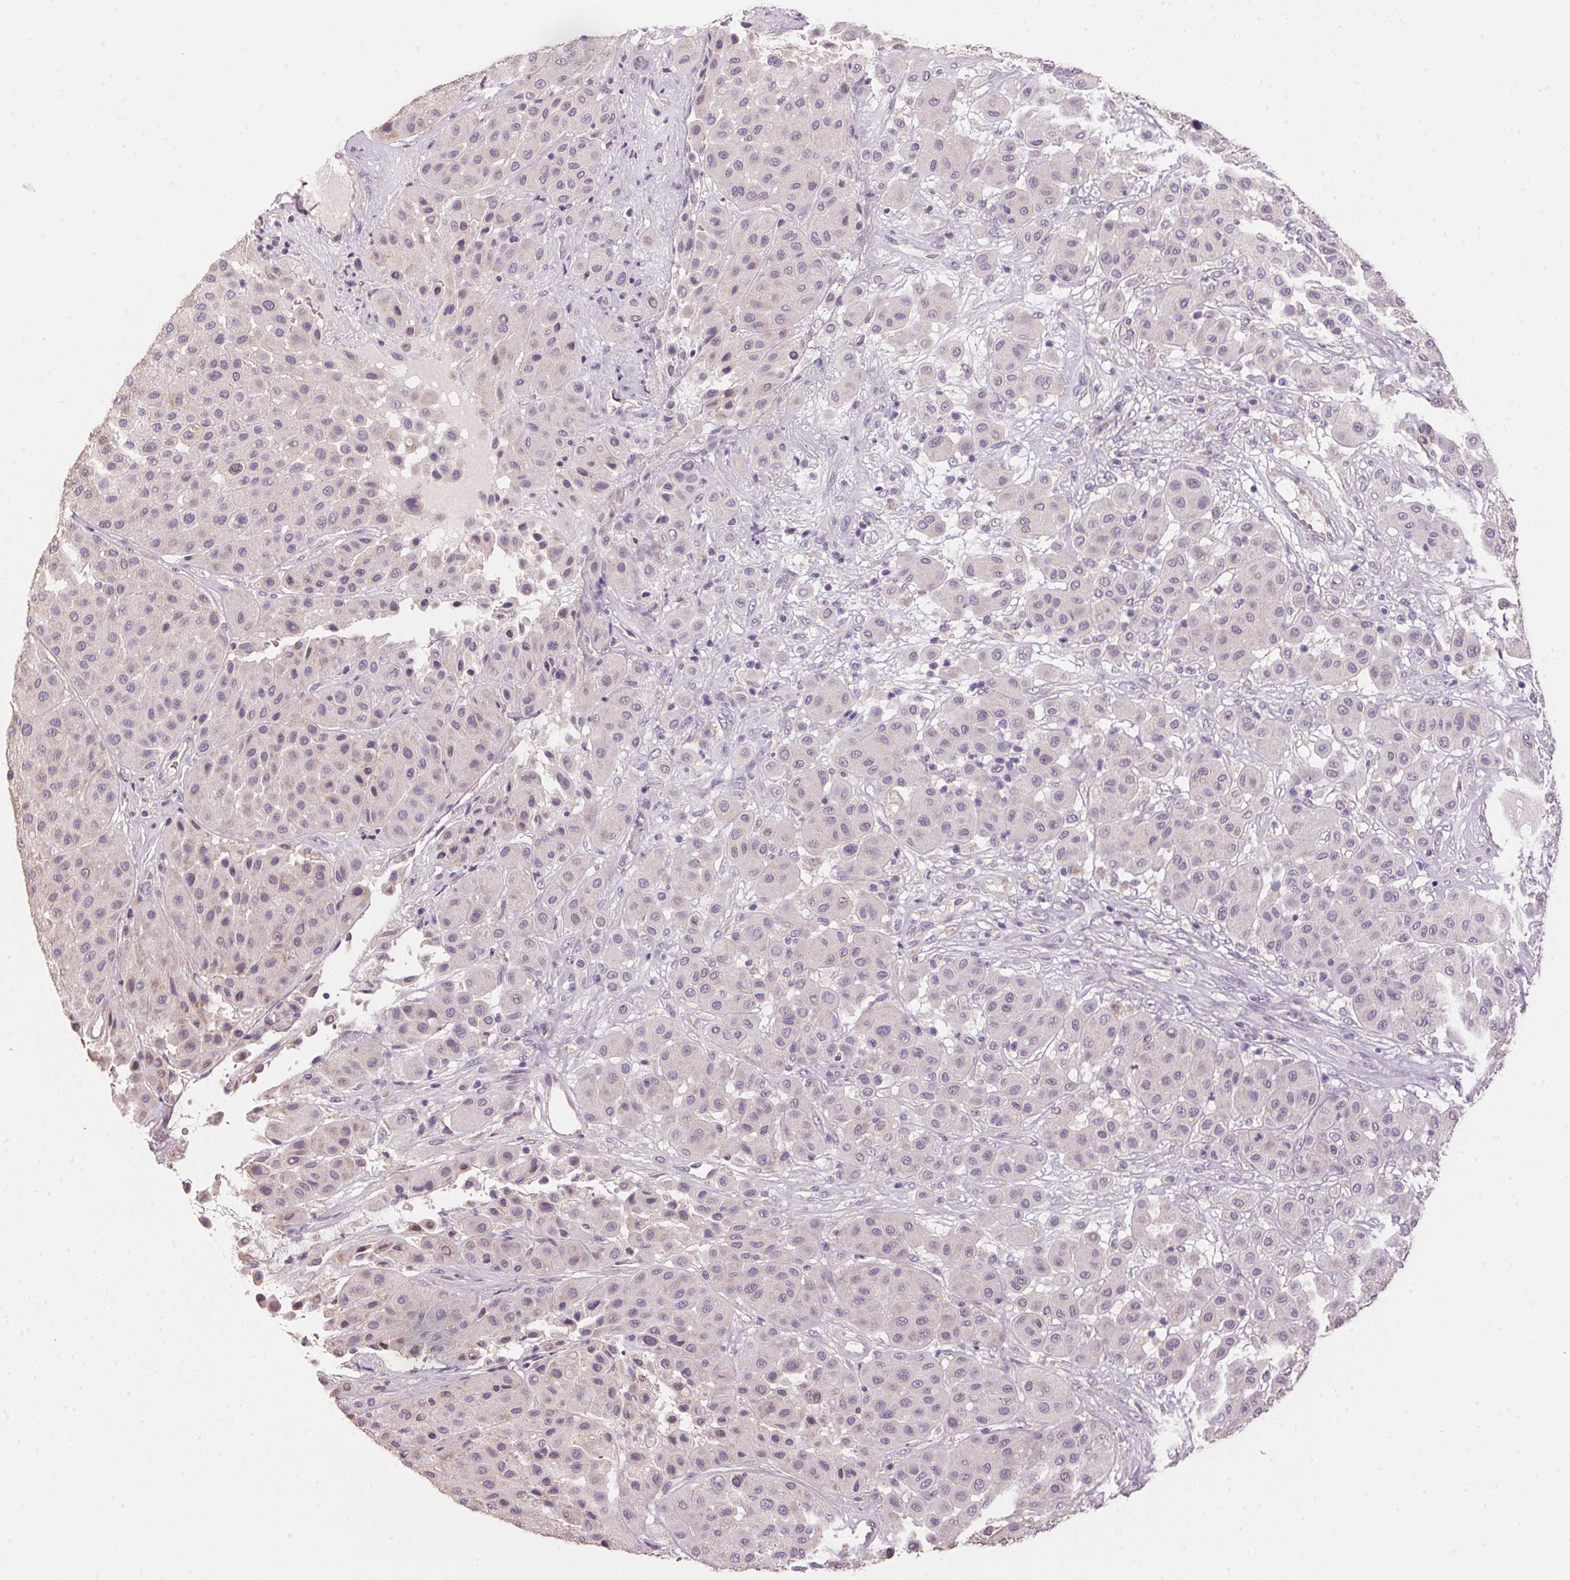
{"staining": {"intensity": "negative", "quantity": "none", "location": "none"}, "tissue": "melanoma", "cell_type": "Tumor cells", "image_type": "cancer", "snomed": [{"axis": "morphology", "description": "Malignant melanoma, Metastatic site"}, {"axis": "topography", "description": "Smooth muscle"}], "caption": "Immunohistochemistry image of melanoma stained for a protein (brown), which exhibits no positivity in tumor cells. (Immunohistochemistry (ihc), brightfield microscopy, high magnification).", "gene": "LYZL6", "patient": {"sex": "male", "age": 41}}